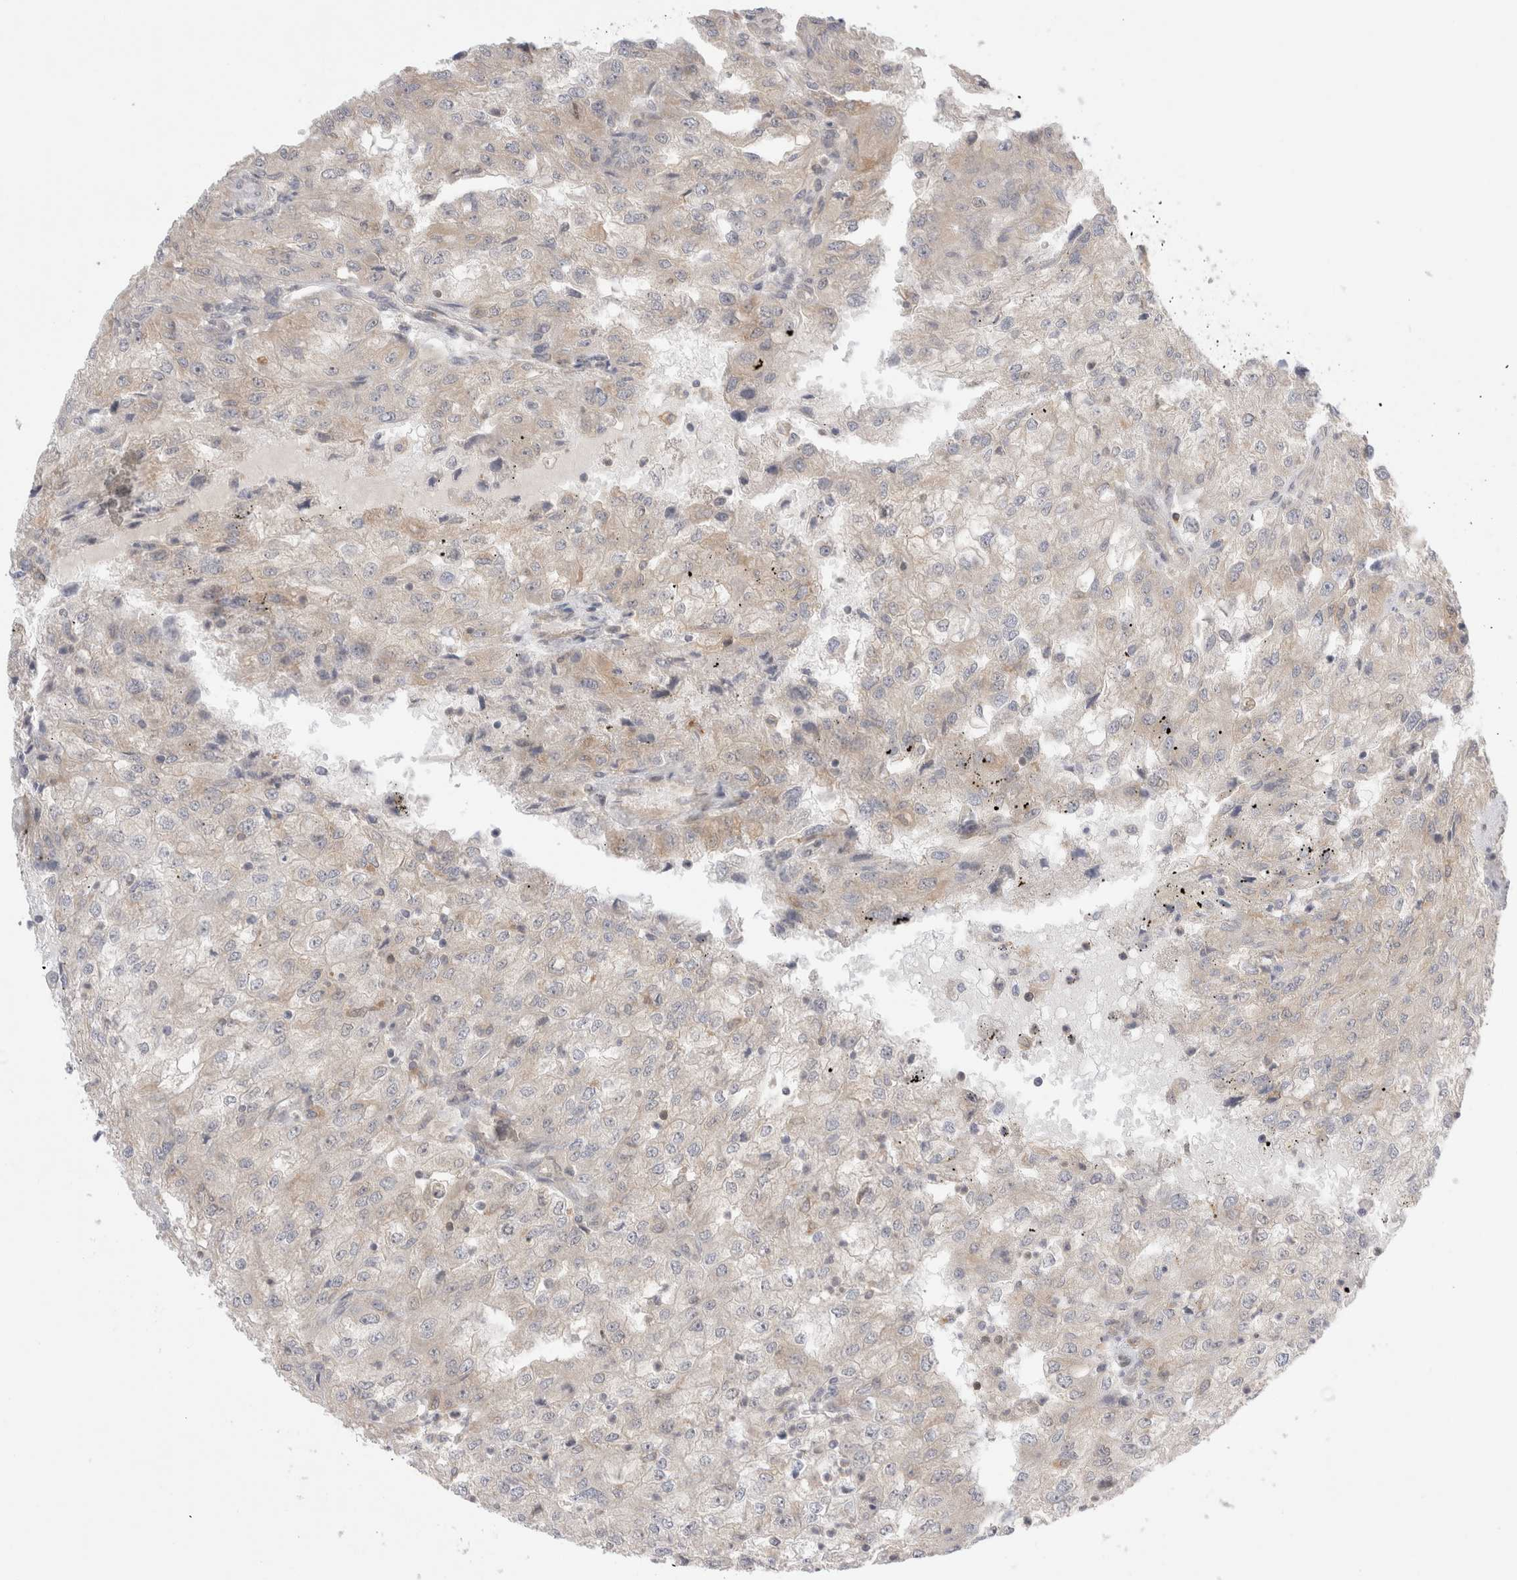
{"staining": {"intensity": "weak", "quantity": "<25%", "location": "cytoplasmic/membranous"}, "tissue": "renal cancer", "cell_type": "Tumor cells", "image_type": "cancer", "snomed": [{"axis": "morphology", "description": "Adenocarcinoma, NOS"}, {"axis": "topography", "description": "Kidney"}], "caption": "Immunohistochemical staining of human renal cancer shows no significant positivity in tumor cells.", "gene": "NFKB1", "patient": {"sex": "female", "age": 54}}